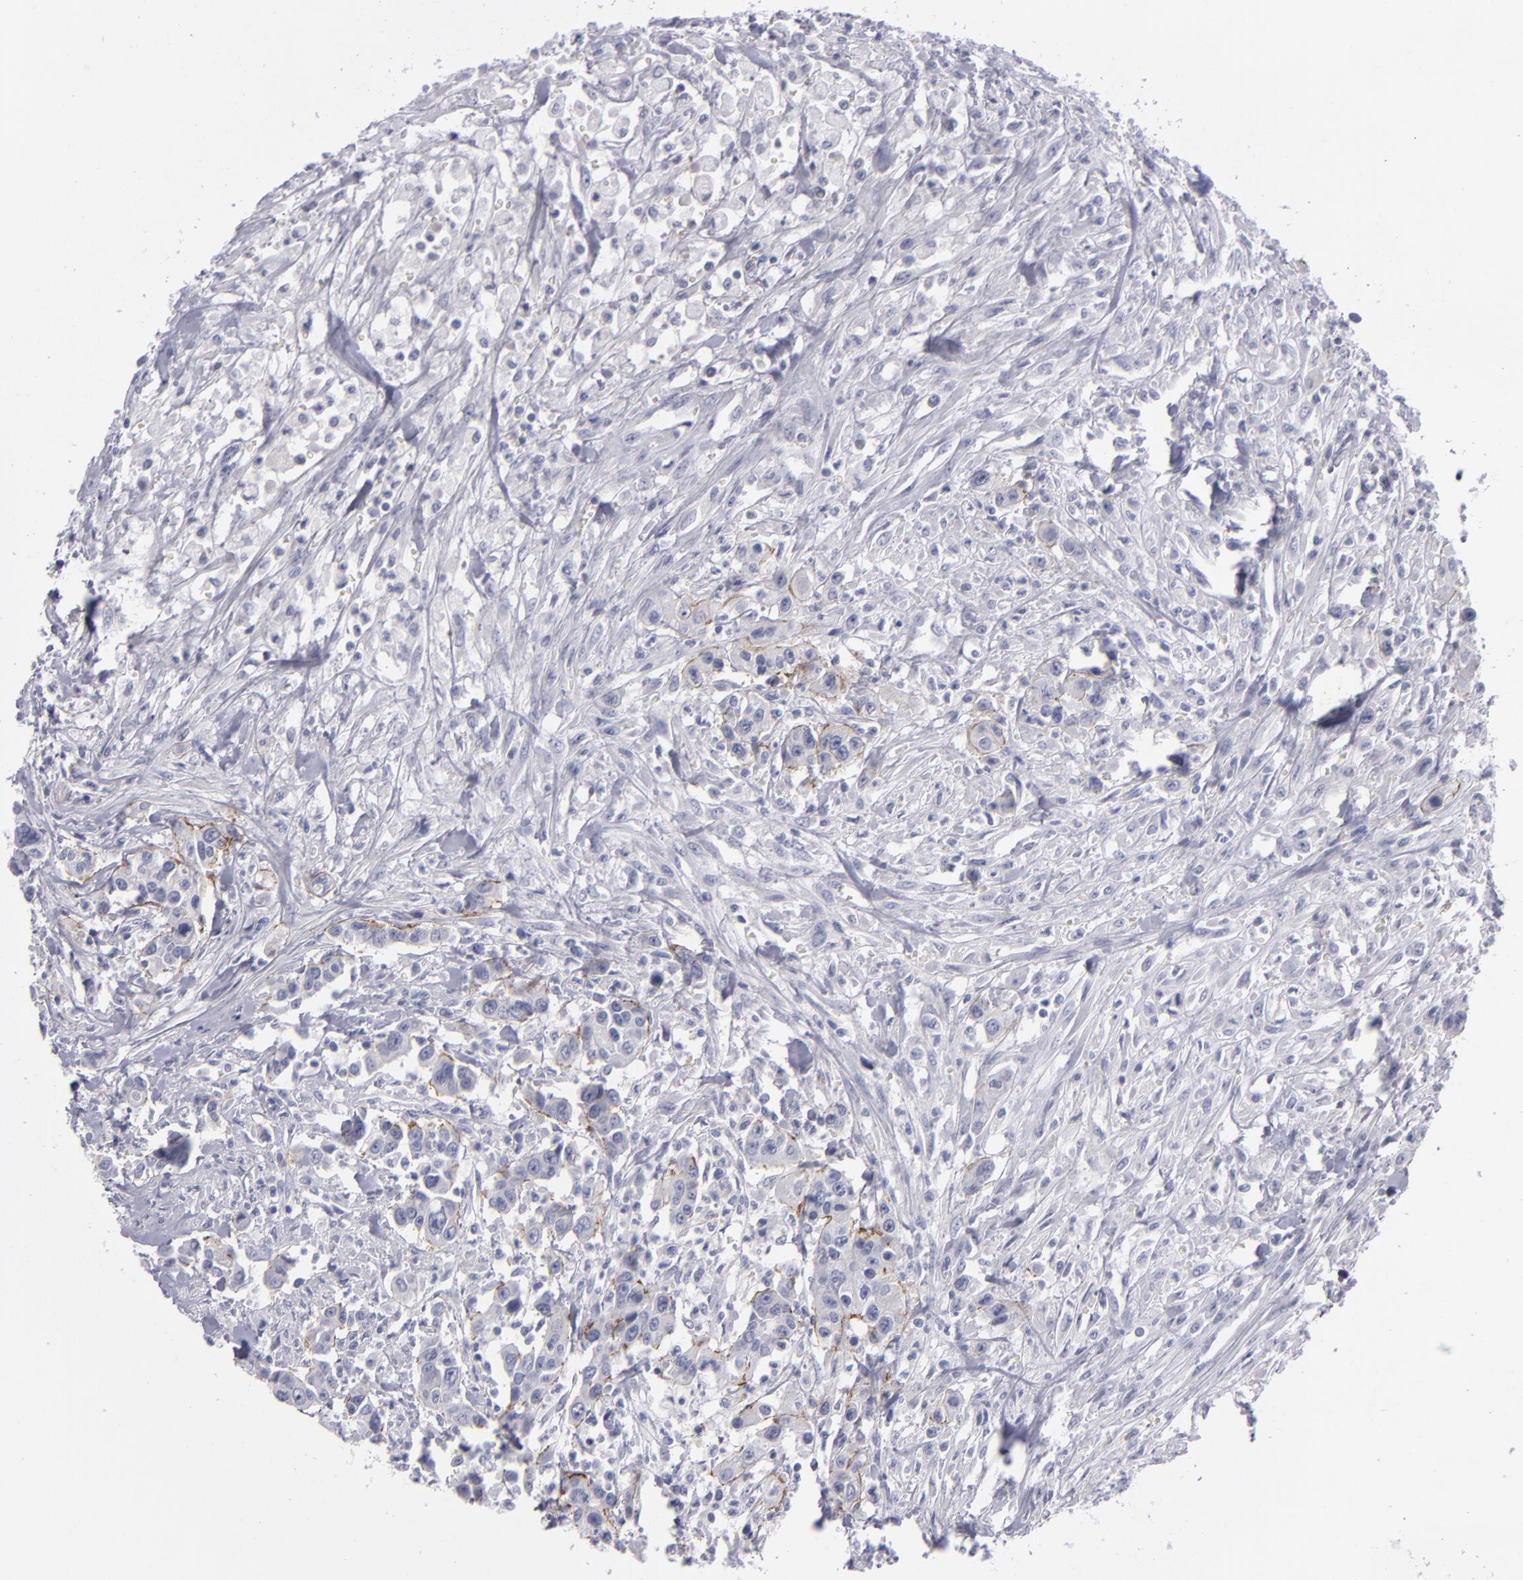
{"staining": {"intensity": "negative", "quantity": "none", "location": "none"}, "tissue": "urothelial cancer", "cell_type": "Tumor cells", "image_type": "cancer", "snomed": [{"axis": "morphology", "description": "Urothelial carcinoma, High grade"}, {"axis": "topography", "description": "Urinary bladder"}], "caption": "The micrograph reveals no significant expression in tumor cells of urothelial cancer.", "gene": "ITGB4", "patient": {"sex": "male", "age": 86}}